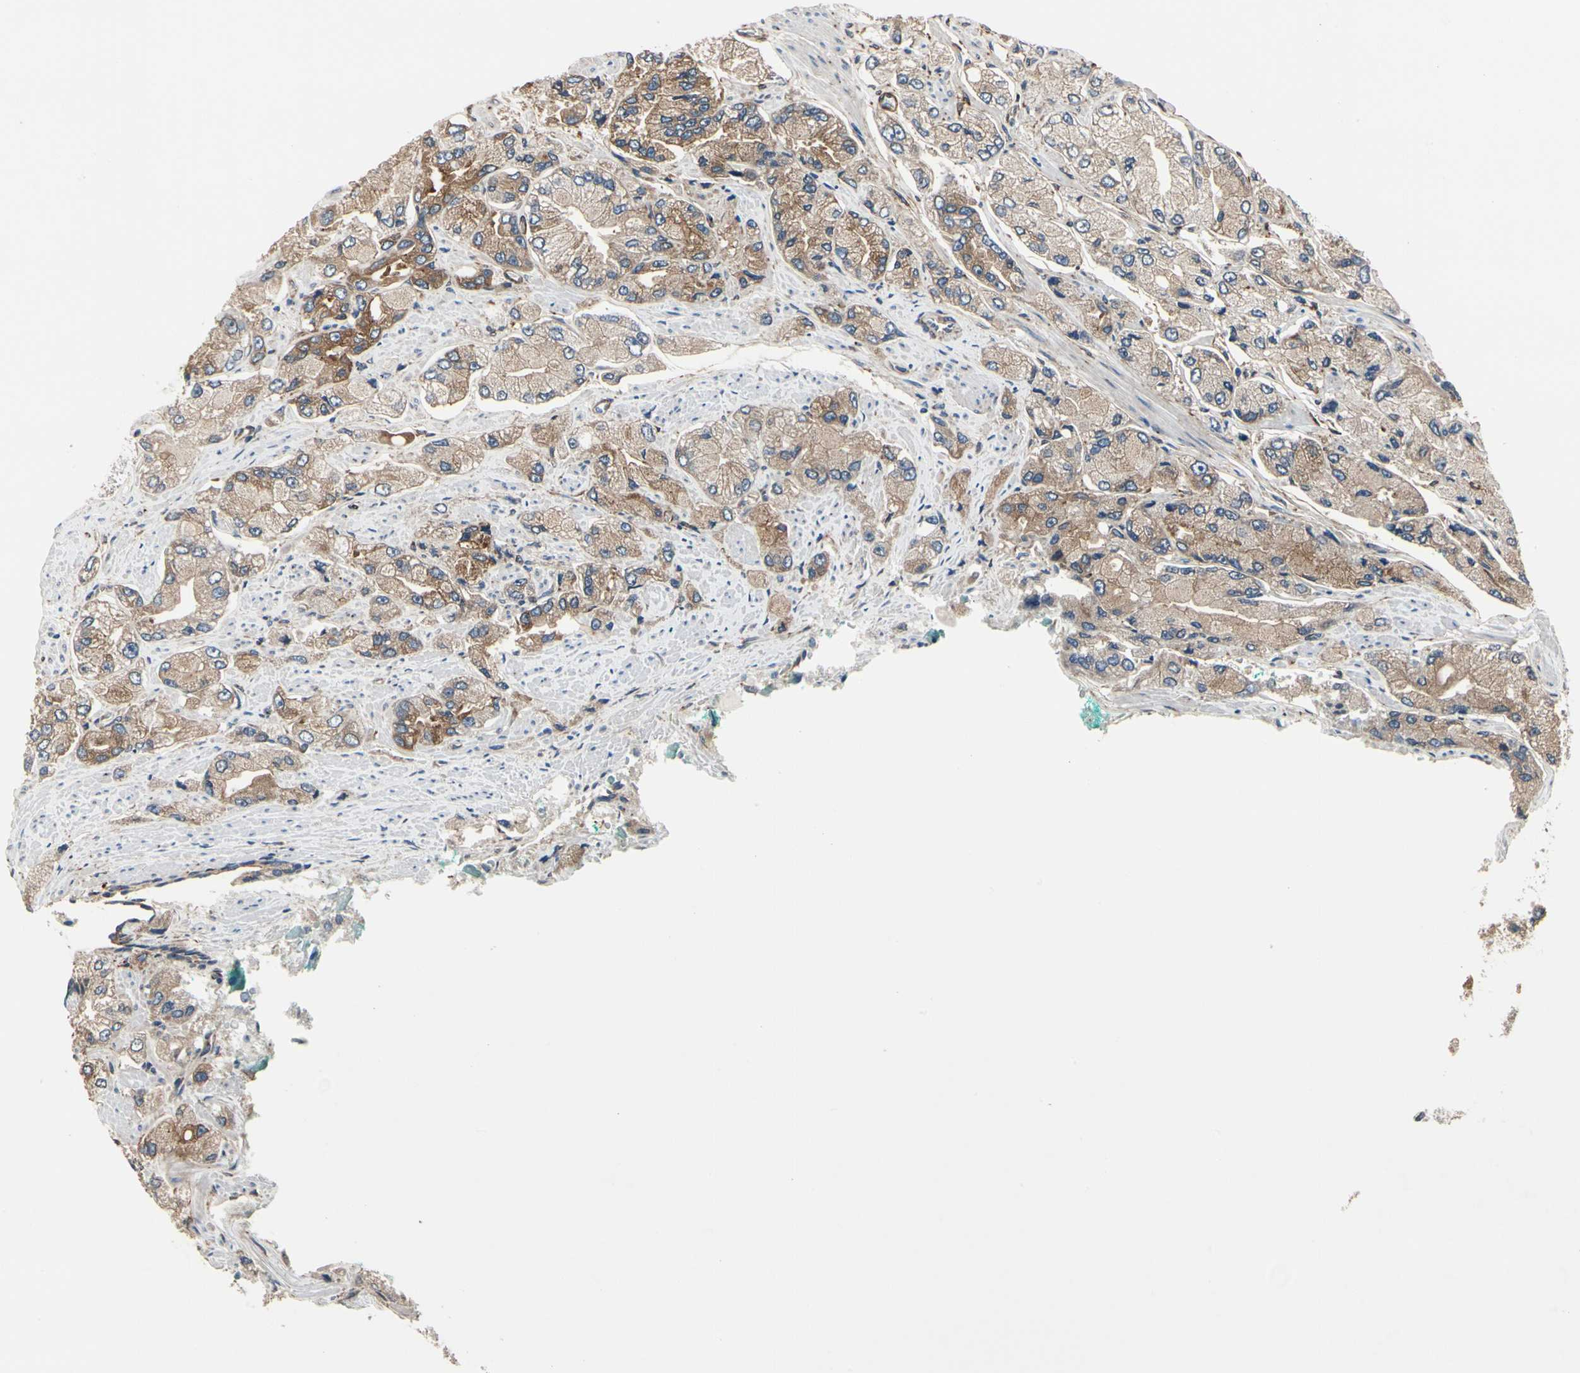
{"staining": {"intensity": "moderate", "quantity": ">75%", "location": "cytoplasmic/membranous"}, "tissue": "prostate cancer", "cell_type": "Tumor cells", "image_type": "cancer", "snomed": [{"axis": "morphology", "description": "Adenocarcinoma, High grade"}, {"axis": "topography", "description": "Prostate"}], "caption": "Human prostate high-grade adenocarcinoma stained with a protein marker demonstrates moderate staining in tumor cells.", "gene": "PRKAR2B", "patient": {"sex": "male", "age": 58}}